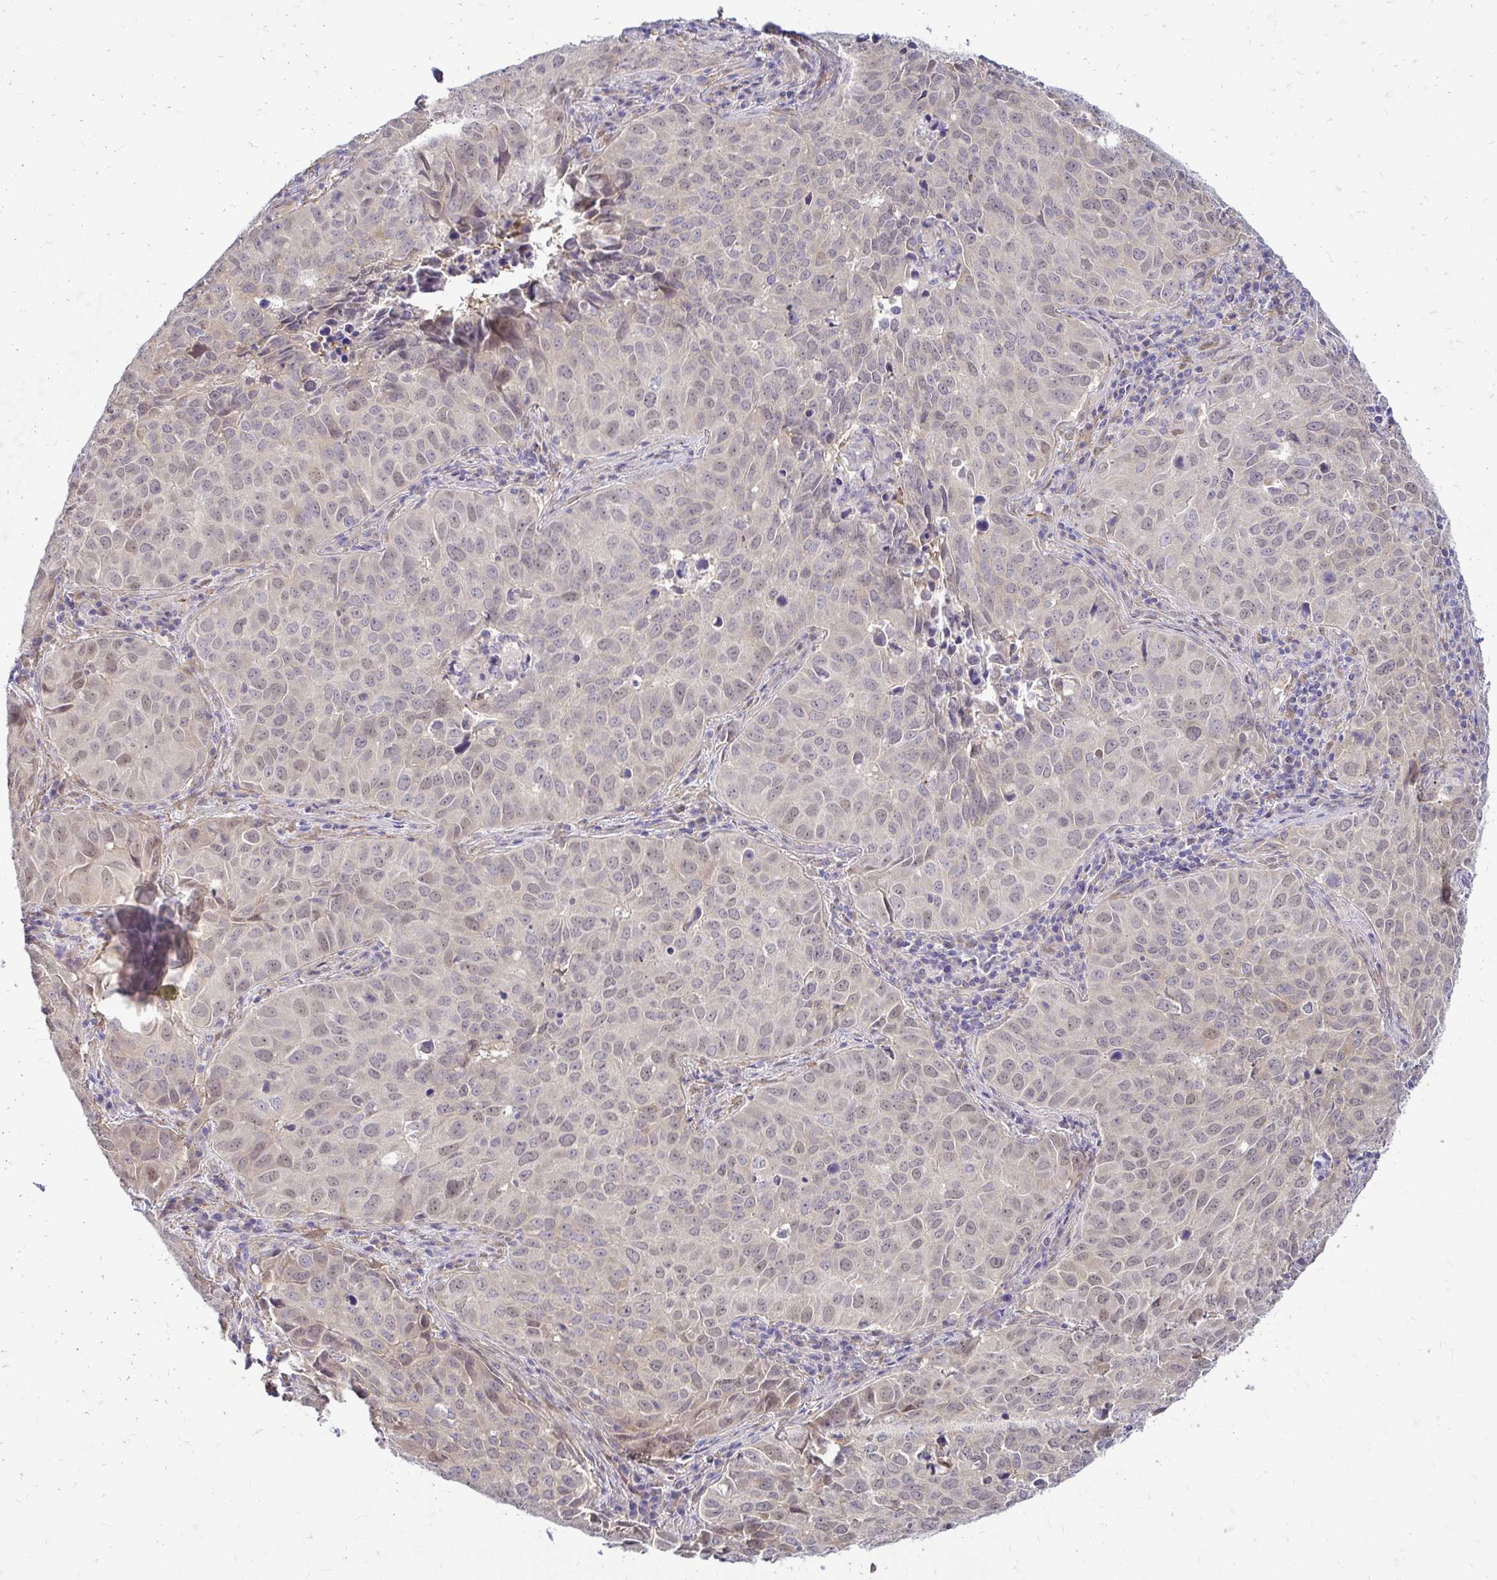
{"staining": {"intensity": "weak", "quantity": "<25%", "location": "nuclear"}, "tissue": "lung cancer", "cell_type": "Tumor cells", "image_type": "cancer", "snomed": [{"axis": "morphology", "description": "Adenocarcinoma, NOS"}, {"axis": "topography", "description": "Lung"}], "caption": "A histopathology image of human adenocarcinoma (lung) is negative for staining in tumor cells.", "gene": "YAP1", "patient": {"sex": "female", "age": 50}}